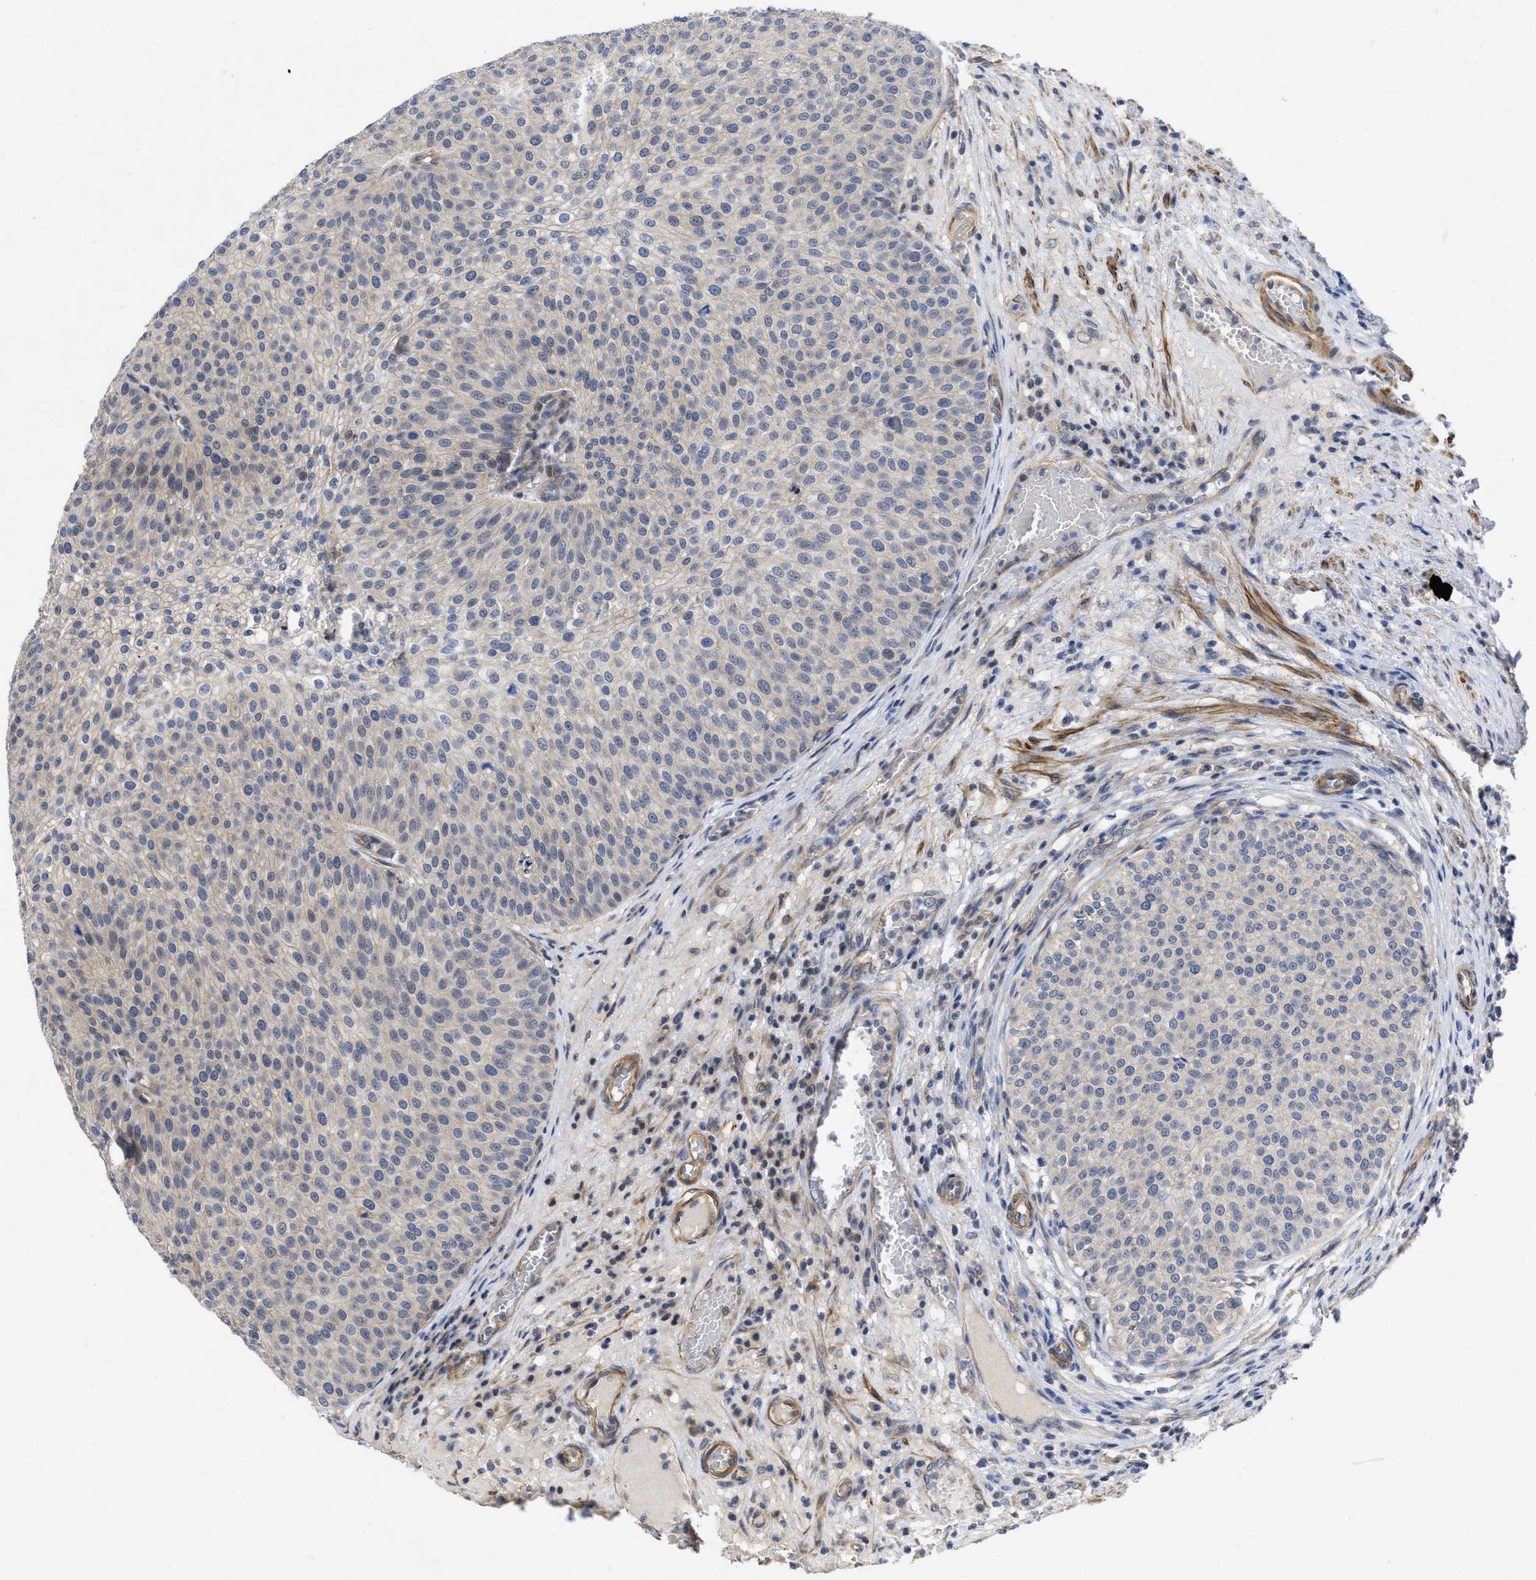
{"staining": {"intensity": "weak", "quantity": "25%-75%", "location": "cytoplasmic/membranous"}, "tissue": "urothelial cancer", "cell_type": "Tumor cells", "image_type": "cancer", "snomed": [{"axis": "morphology", "description": "Urothelial carcinoma, Low grade"}, {"axis": "topography", "description": "Smooth muscle"}, {"axis": "topography", "description": "Urinary bladder"}], "caption": "This is a micrograph of IHC staining of low-grade urothelial carcinoma, which shows weak positivity in the cytoplasmic/membranous of tumor cells.", "gene": "ARHGEF26", "patient": {"sex": "male", "age": 60}}